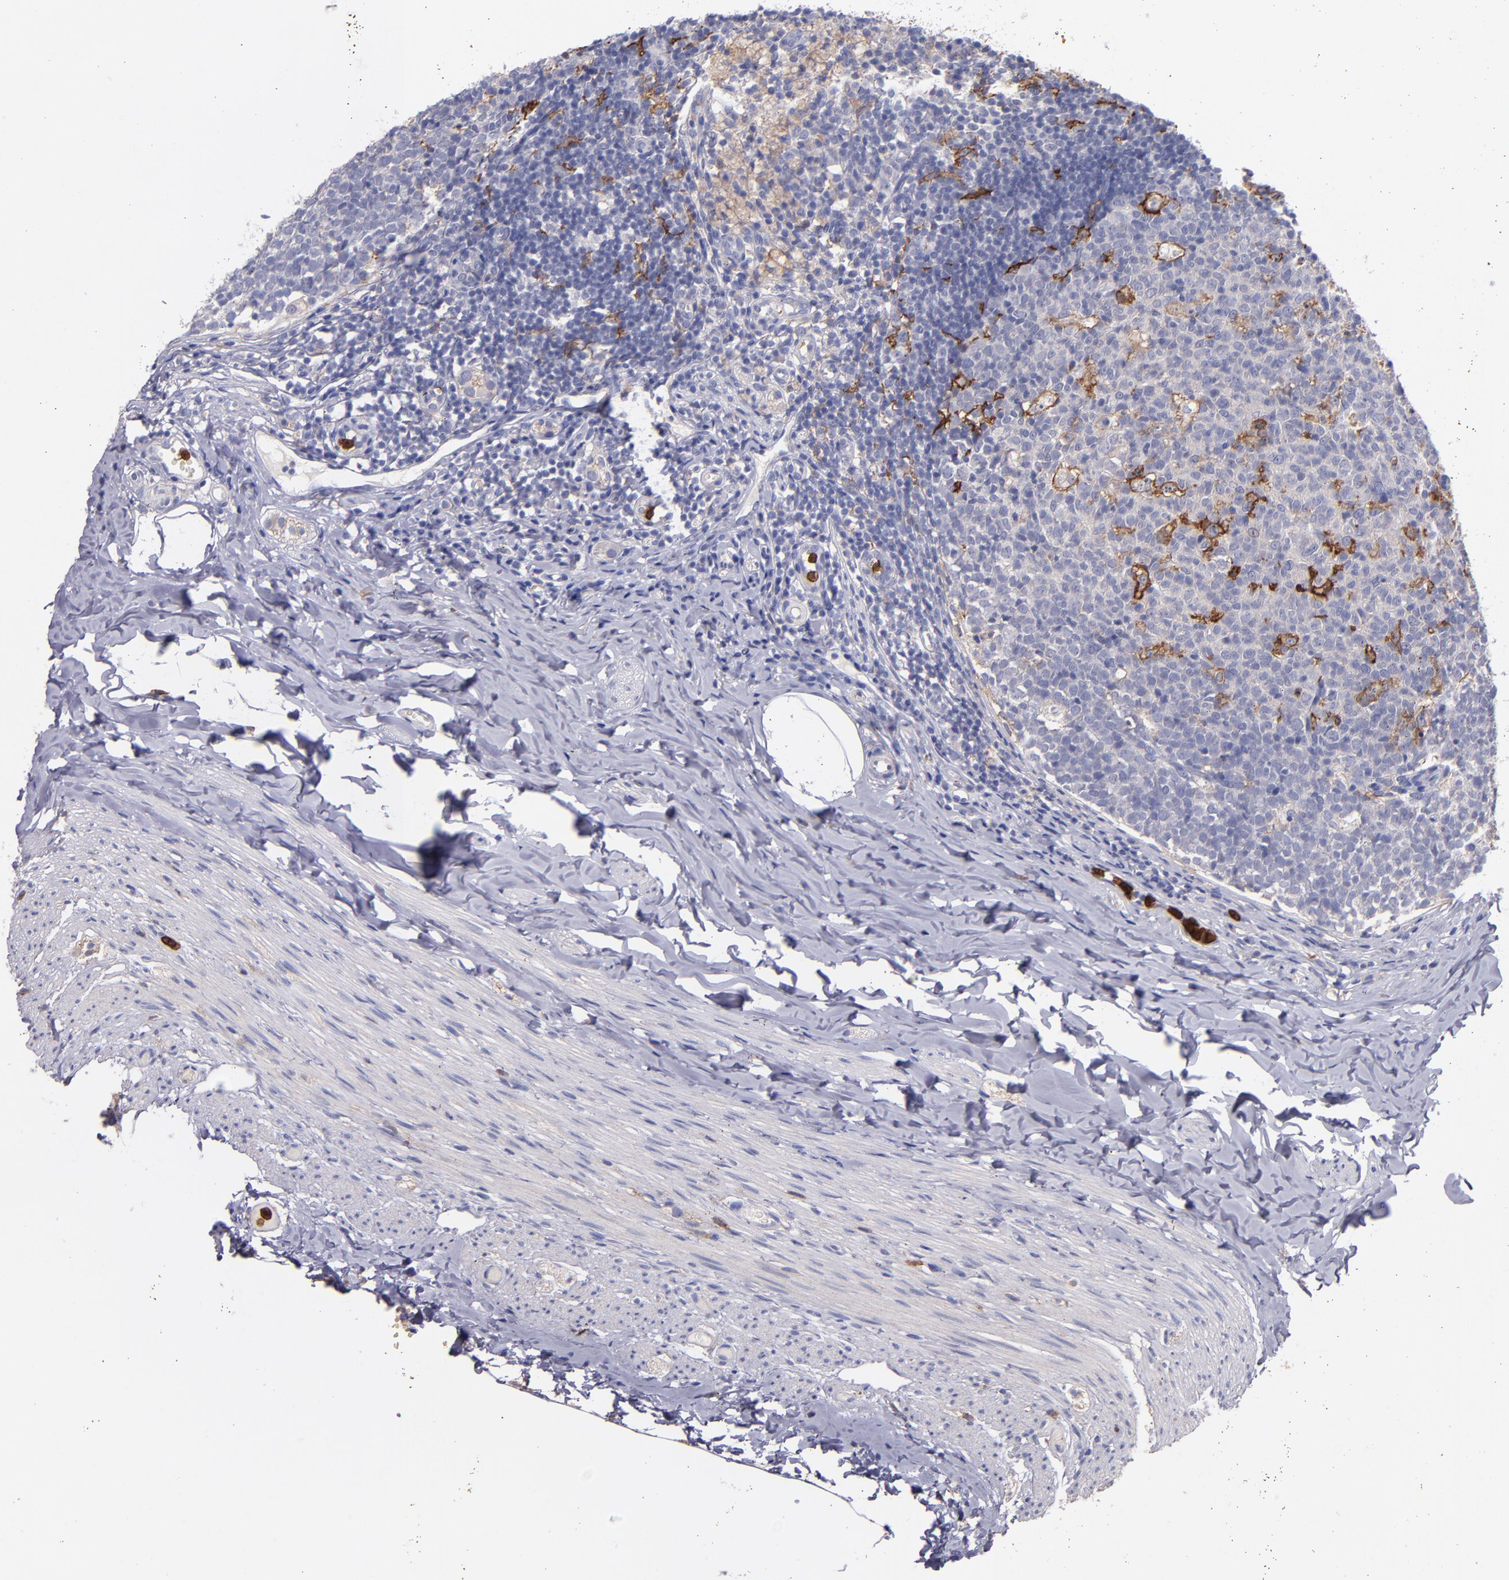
{"staining": {"intensity": "moderate", "quantity": ">75%", "location": "cytoplasmic/membranous"}, "tissue": "appendix", "cell_type": "Glandular cells", "image_type": "normal", "snomed": [{"axis": "morphology", "description": "Normal tissue, NOS"}, {"axis": "topography", "description": "Appendix"}], "caption": "Brown immunohistochemical staining in benign human appendix displays moderate cytoplasmic/membranous expression in about >75% of glandular cells.", "gene": "C5AR1", "patient": {"sex": "female", "age": 9}}